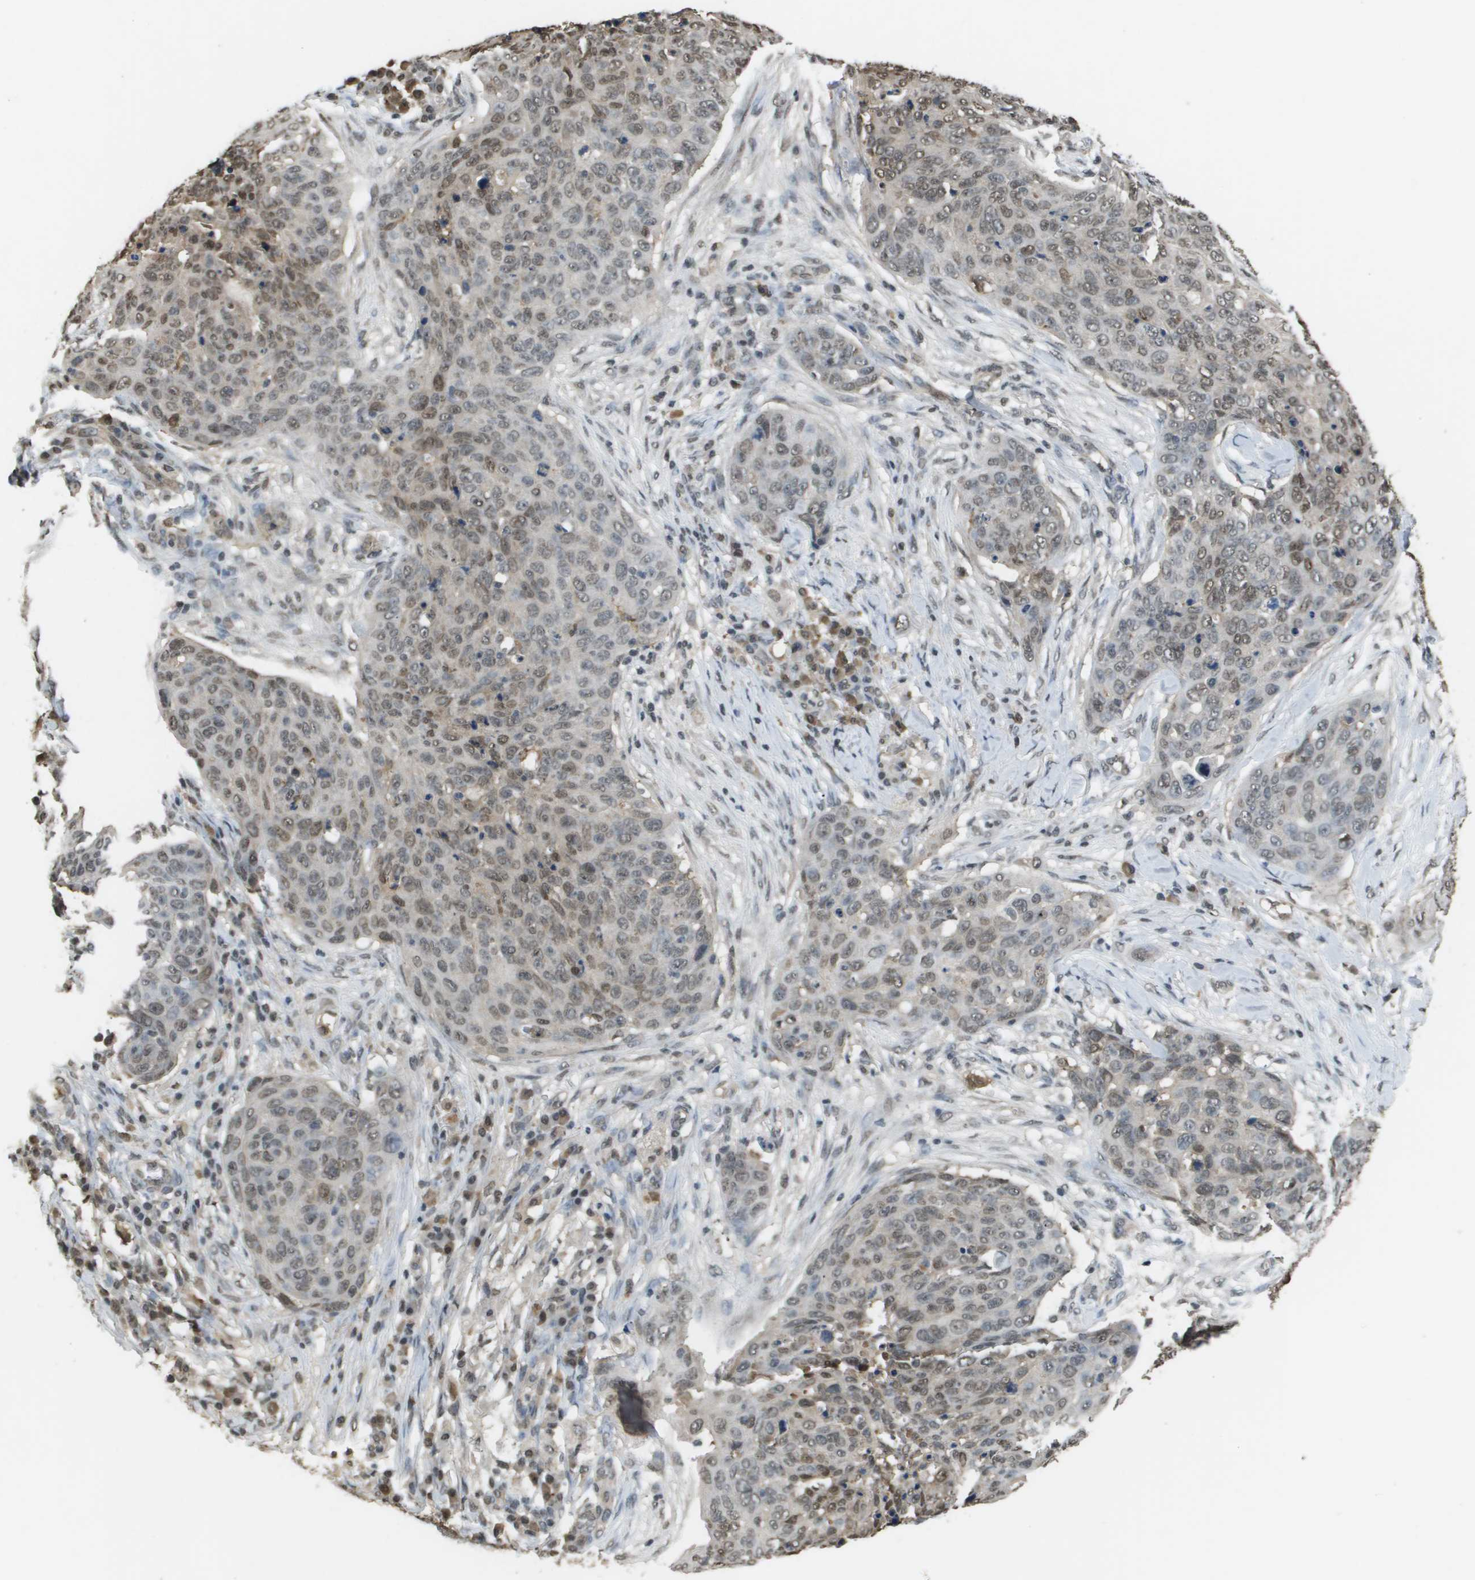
{"staining": {"intensity": "moderate", "quantity": "<25%", "location": "nuclear"}, "tissue": "skin cancer", "cell_type": "Tumor cells", "image_type": "cancer", "snomed": [{"axis": "morphology", "description": "Squamous cell carcinoma in situ, NOS"}, {"axis": "morphology", "description": "Squamous cell carcinoma, NOS"}, {"axis": "topography", "description": "Skin"}], "caption": "A brown stain shows moderate nuclear positivity of a protein in skin cancer (squamous cell carcinoma) tumor cells. (brown staining indicates protein expression, while blue staining denotes nuclei).", "gene": "NDRG2", "patient": {"sex": "male", "age": 93}}